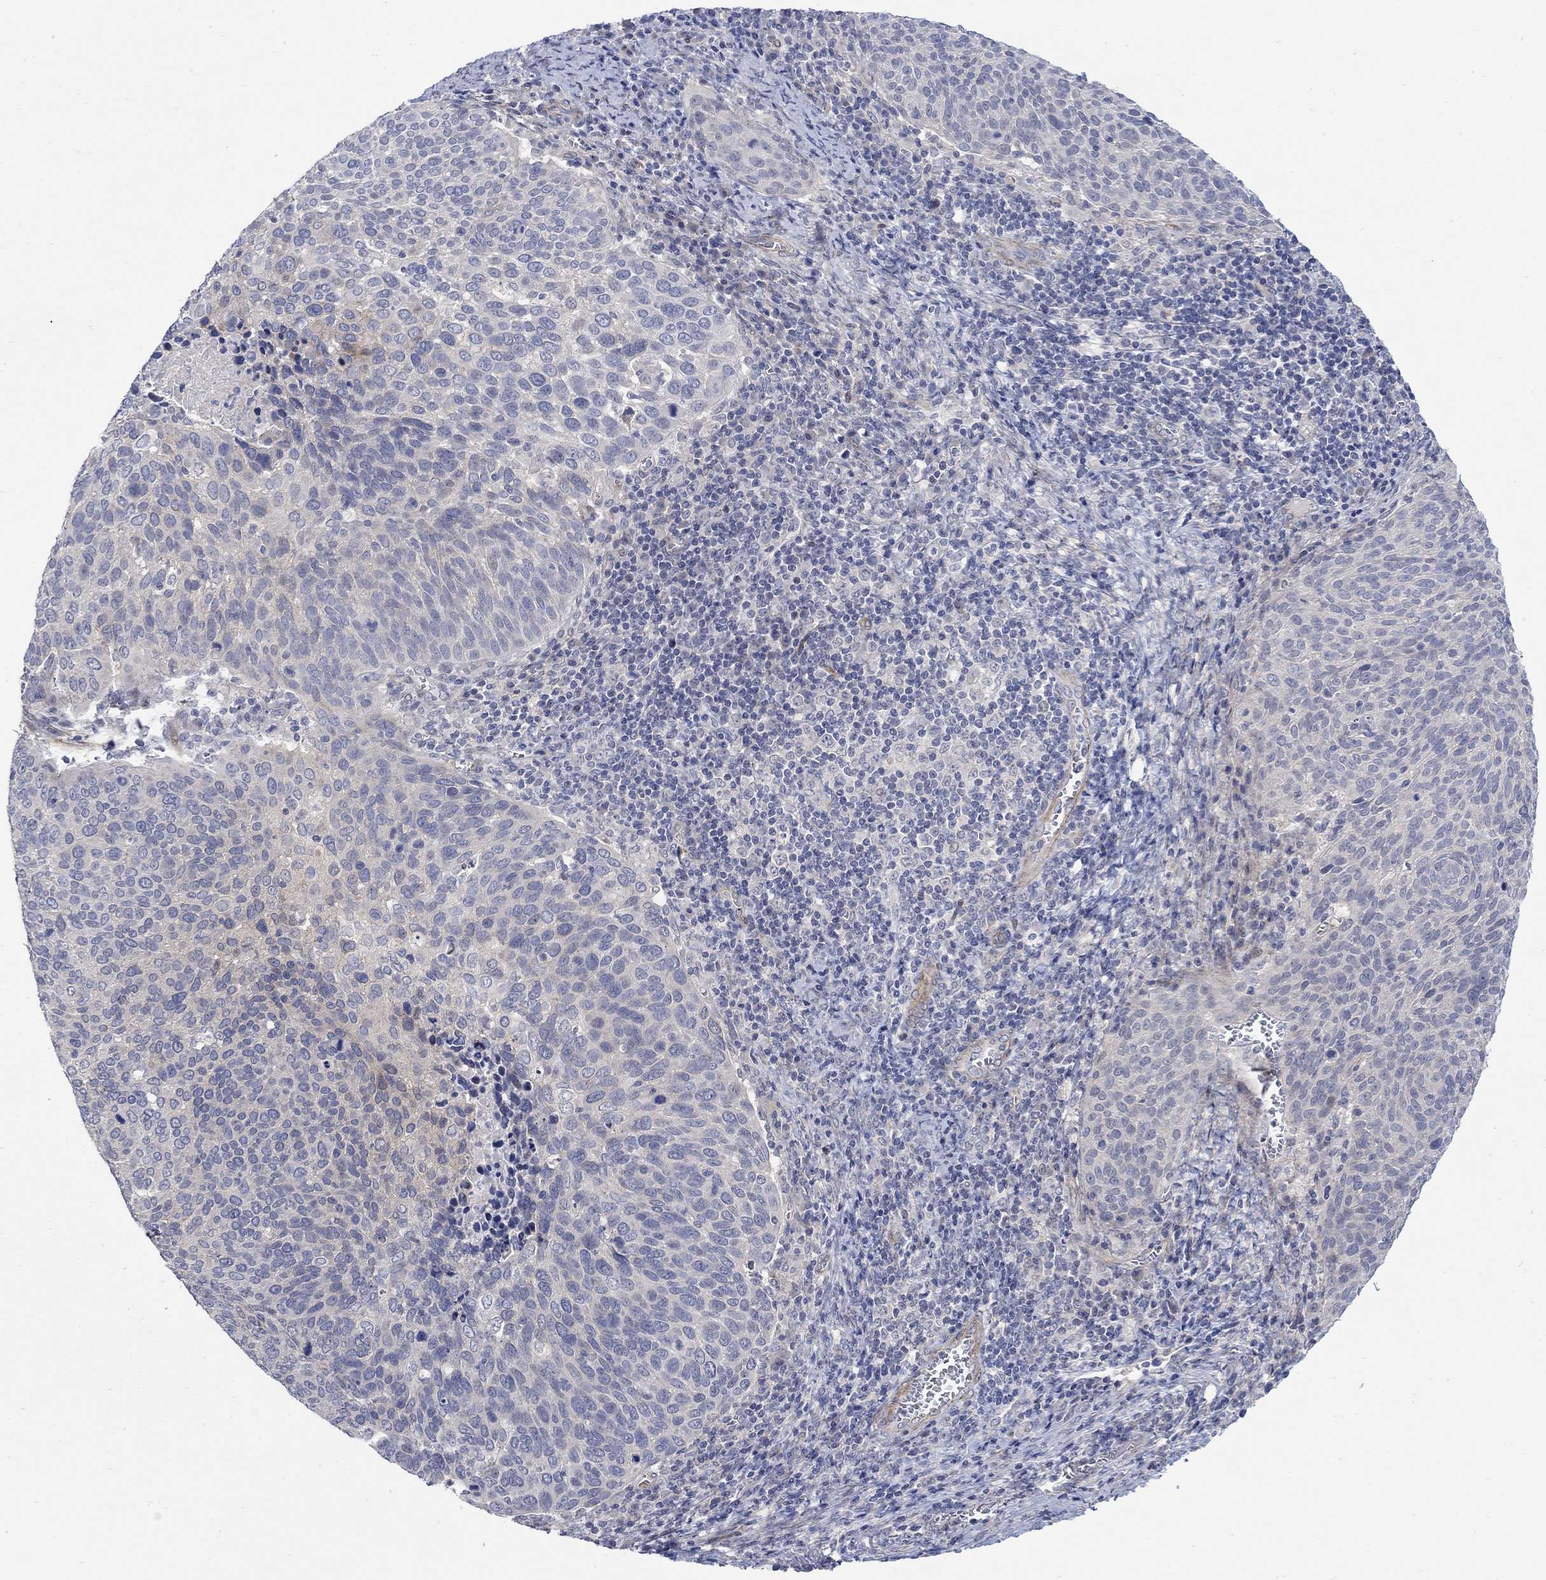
{"staining": {"intensity": "weak", "quantity": "<25%", "location": "cytoplasmic/membranous"}, "tissue": "cervical cancer", "cell_type": "Tumor cells", "image_type": "cancer", "snomed": [{"axis": "morphology", "description": "Squamous cell carcinoma, NOS"}, {"axis": "topography", "description": "Cervix"}], "caption": "A micrograph of cervical cancer (squamous cell carcinoma) stained for a protein demonstrates no brown staining in tumor cells. (DAB IHC with hematoxylin counter stain).", "gene": "SCN7A", "patient": {"sex": "female", "age": 39}}